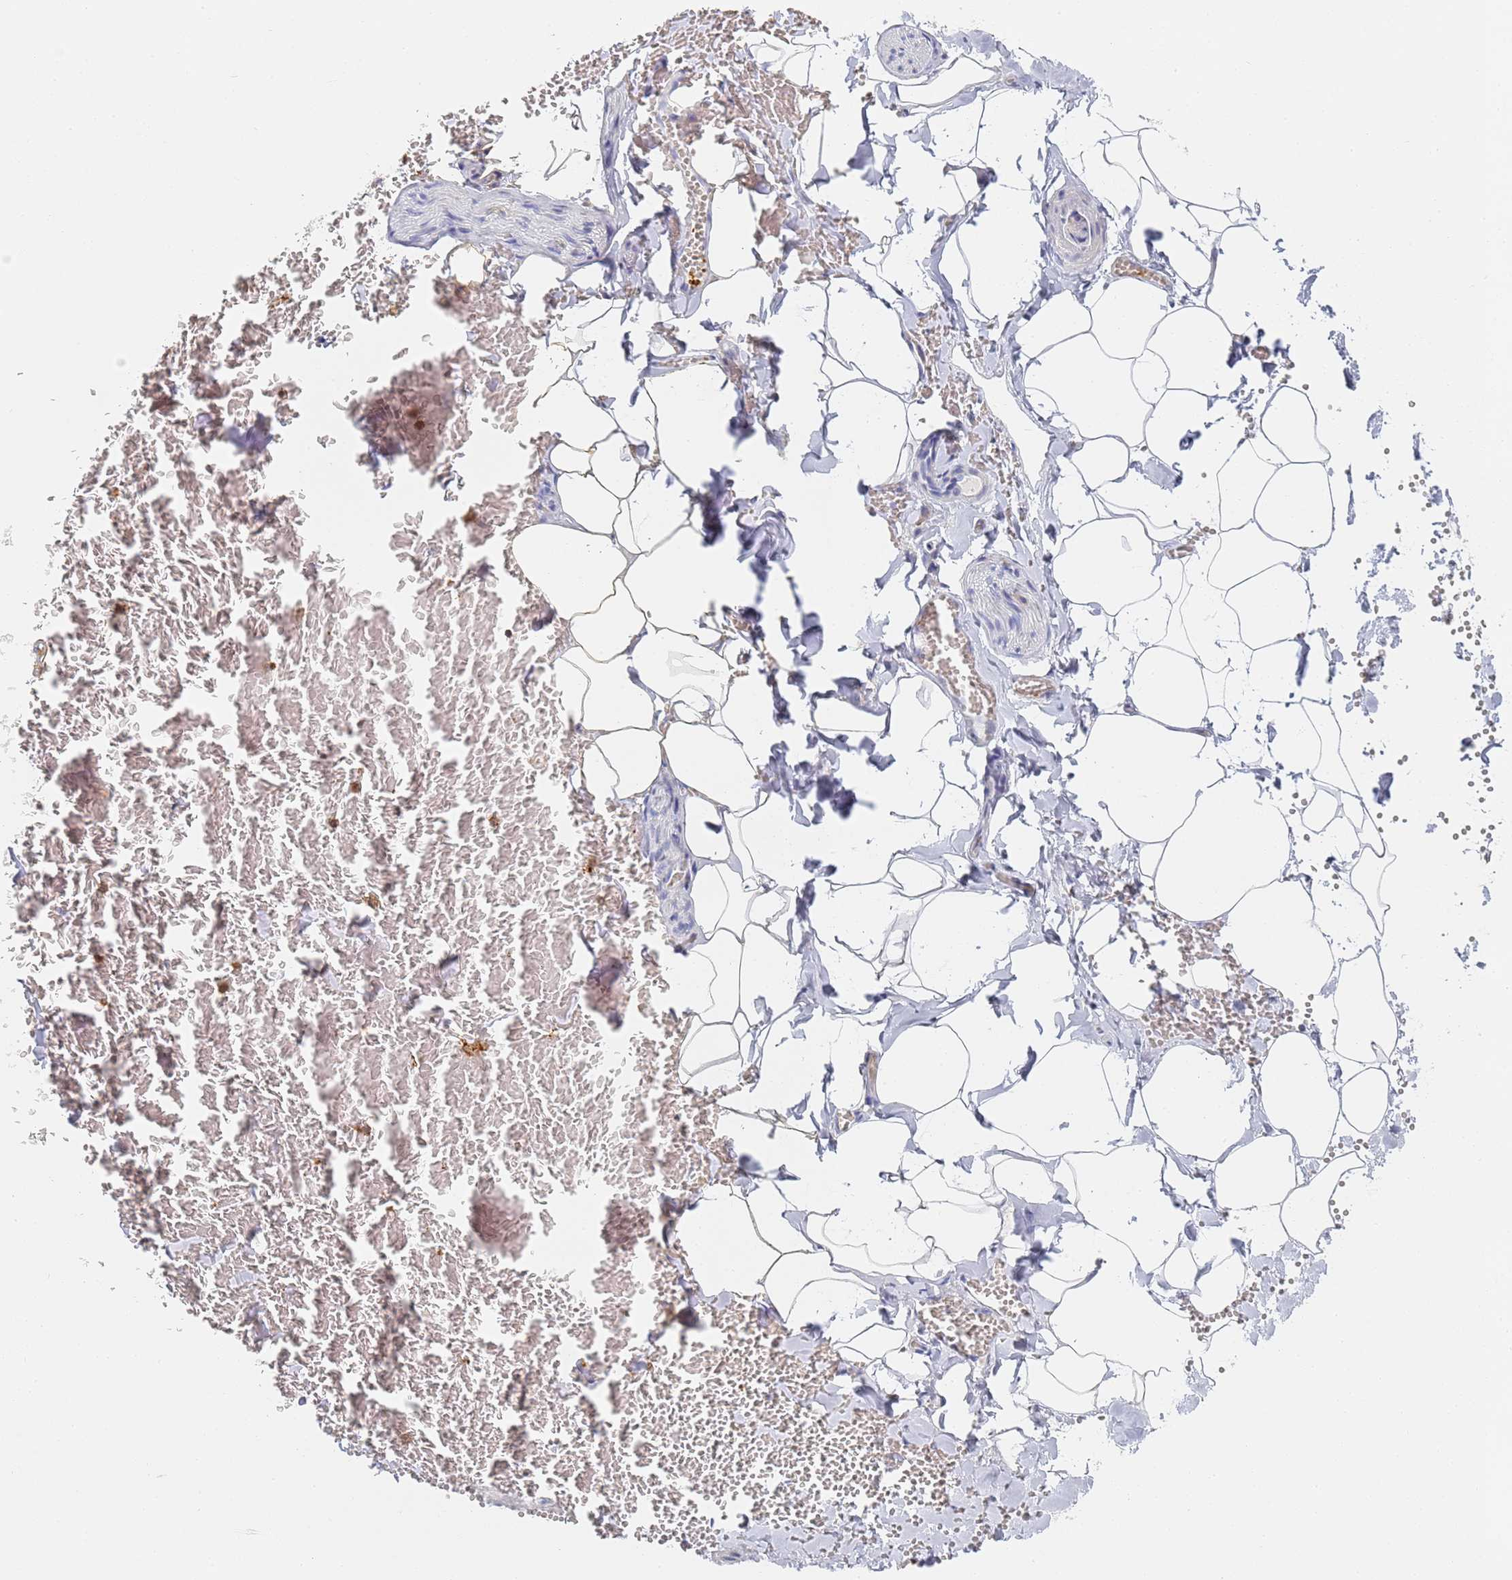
{"staining": {"intensity": "negative", "quantity": "none", "location": "none"}, "tissue": "adipose tissue", "cell_type": "Adipocytes", "image_type": "normal", "snomed": [{"axis": "morphology", "description": "Normal tissue, NOS"}, {"axis": "topography", "description": "Gallbladder"}, {"axis": "topography", "description": "Peripheral nerve tissue"}], "caption": "DAB immunohistochemical staining of normal human adipose tissue demonstrates no significant positivity in adipocytes.", "gene": "BIN2", "patient": {"sex": "male", "age": 38}}